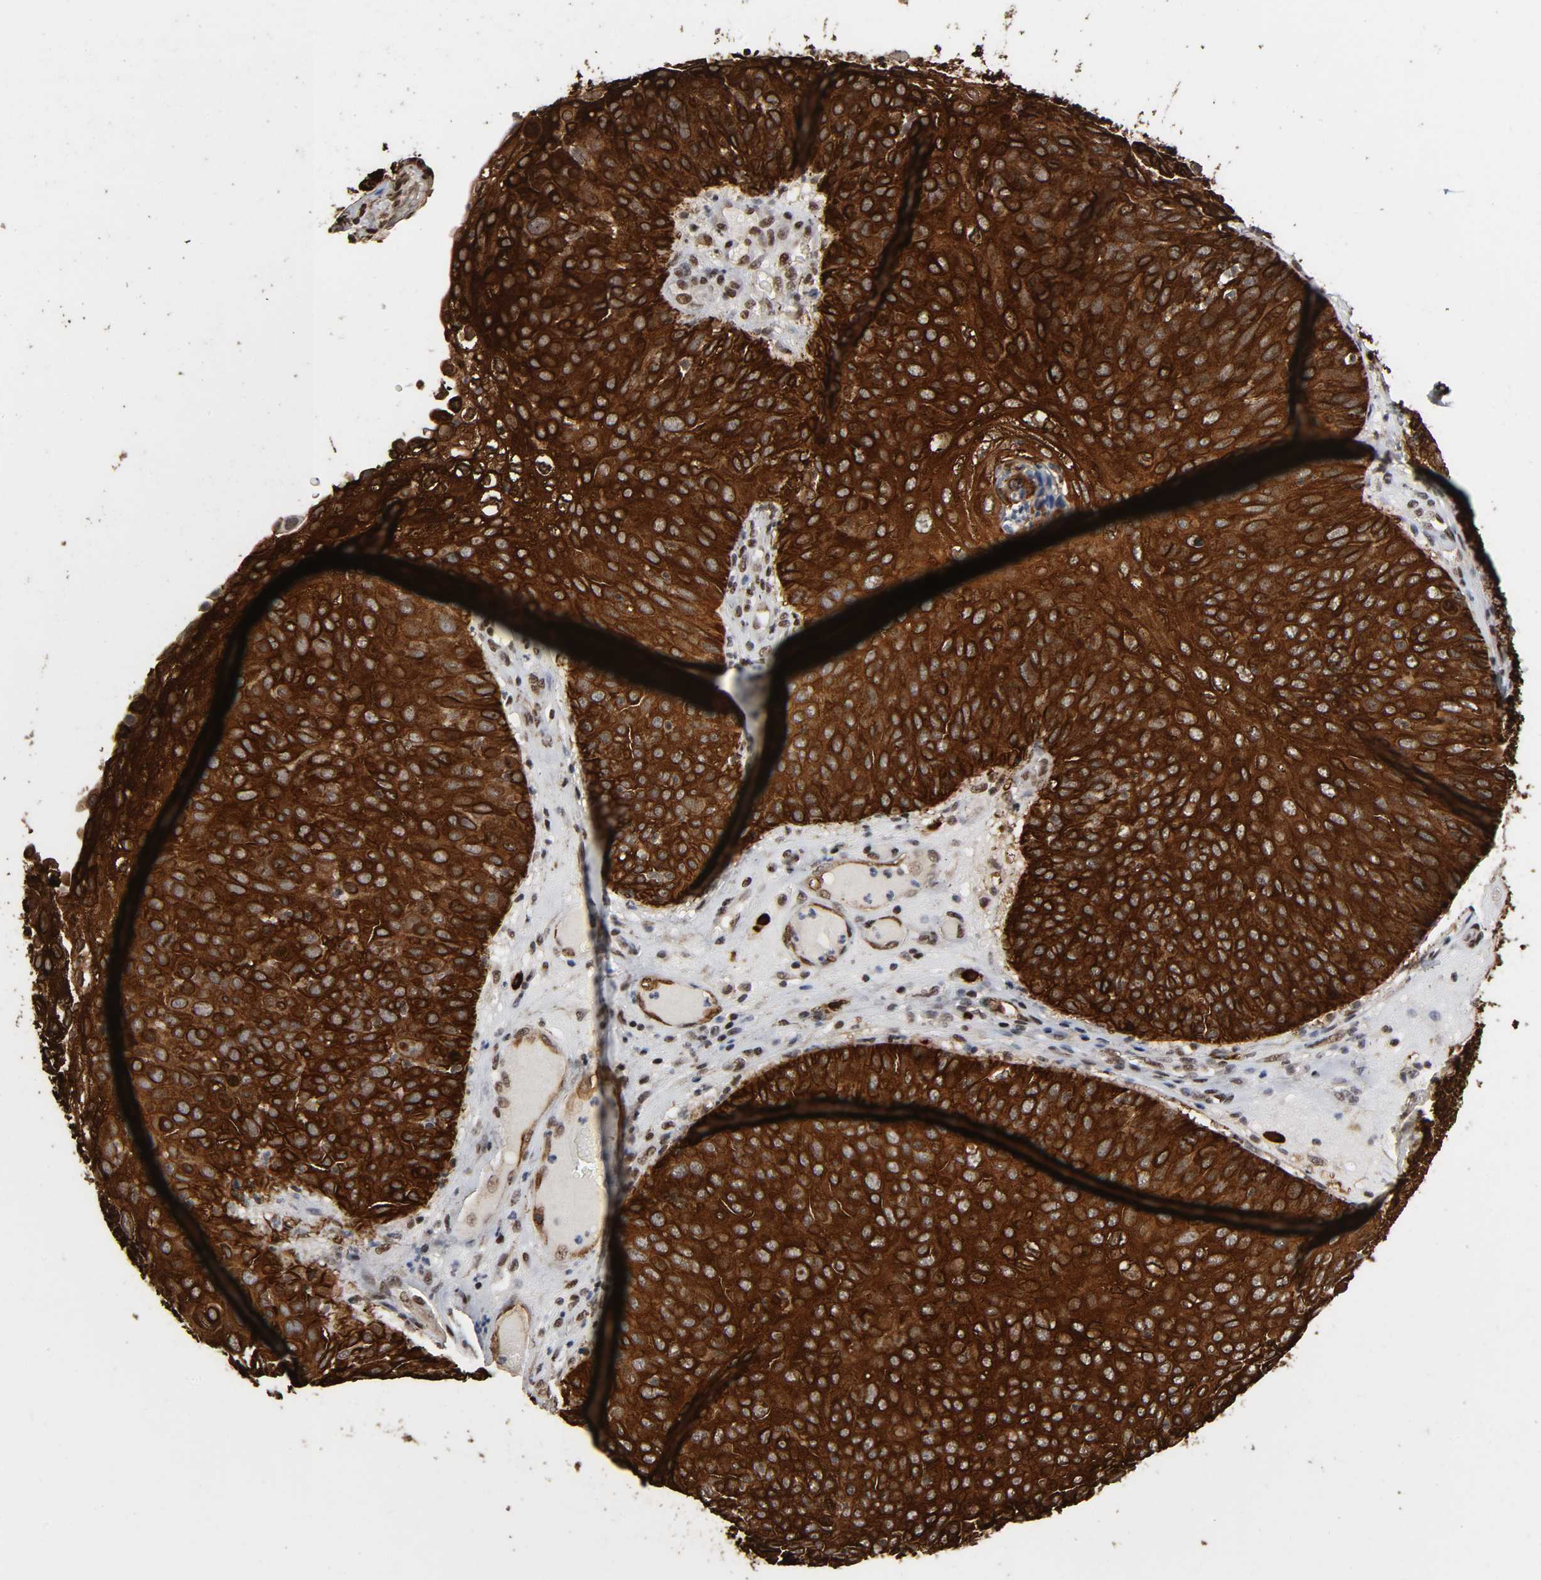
{"staining": {"intensity": "strong", "quantity": ">75%", "location": "cytoplasmic/membranous"}, "tissue": "skin cancer", "cell_type": "Tumor cells", "image_type": "cancer", "snomed": [{"axis": "morphology", "description": "Squamous cell carcinoma, NOS"}, {"axis": "topography", "description": "Skin"}], "caption": "Immunohistochemistry (DAB) staining of human skin squamous cell carcinoma shows strong cytoplasmic/membranous protein expression in approximately >75% of tumor cells.", "gene": "AHNAK2", "patient": {"sex": "male", "age": 87}}